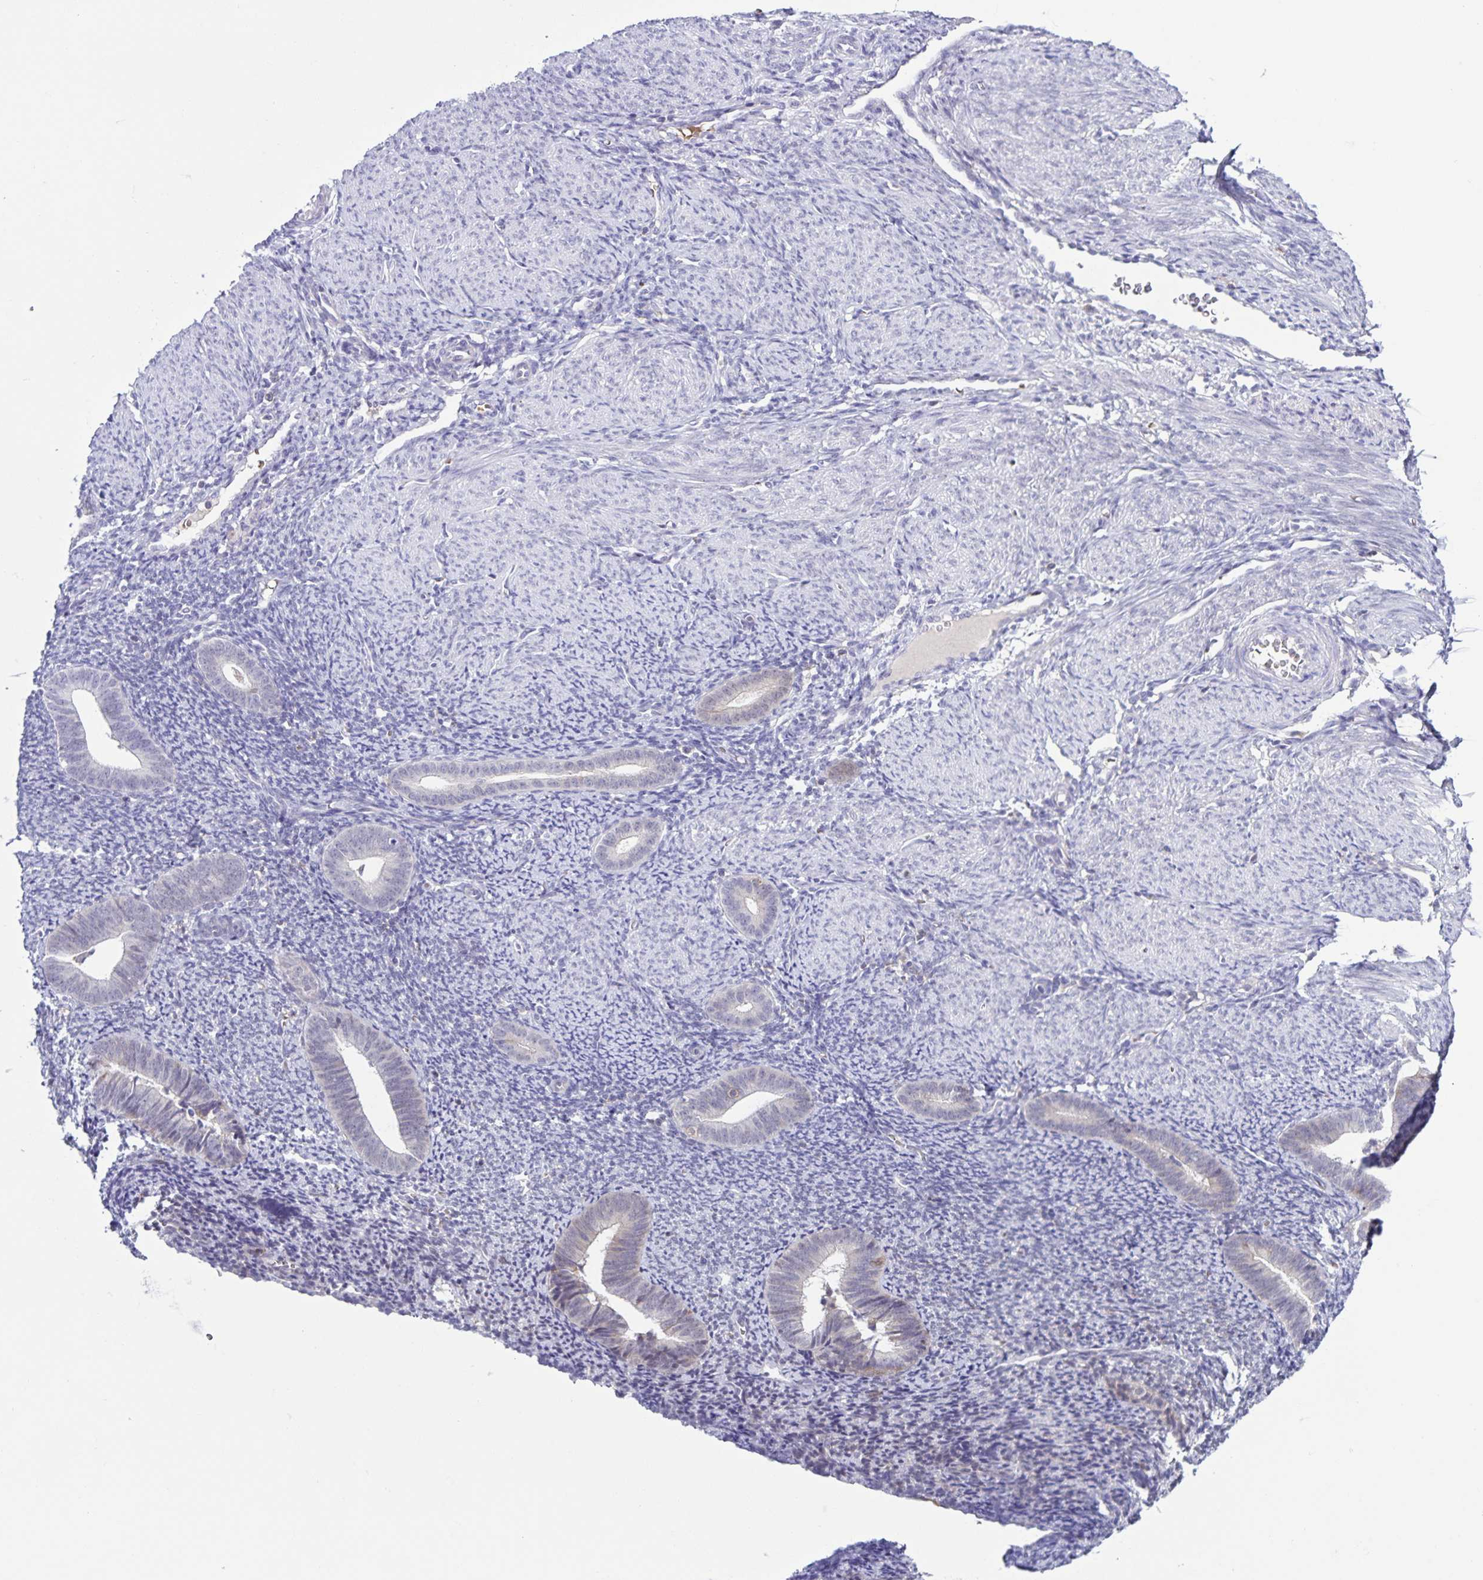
{"staining": {"intensity": "negative", "quantity": "none", "location": "none"}, "tissue": "endometrium", "cell_type": "Cells in endometrial stroma", "image_type": "normal", "snomed": [{"axis": "morphology", "description": "Normal tissue, NOS"}, {"axis": "topography", "description": "Endometrium"}], "caption": "Unremarkable endometrium was stained to show a protein in brown. There is no significant expression in cells in endometrial stroma. (DAB immunohistochemistry with hematoxylin counter stain).", "gene": "STPG4", "patient": {"sex": "female", "age": 39}}